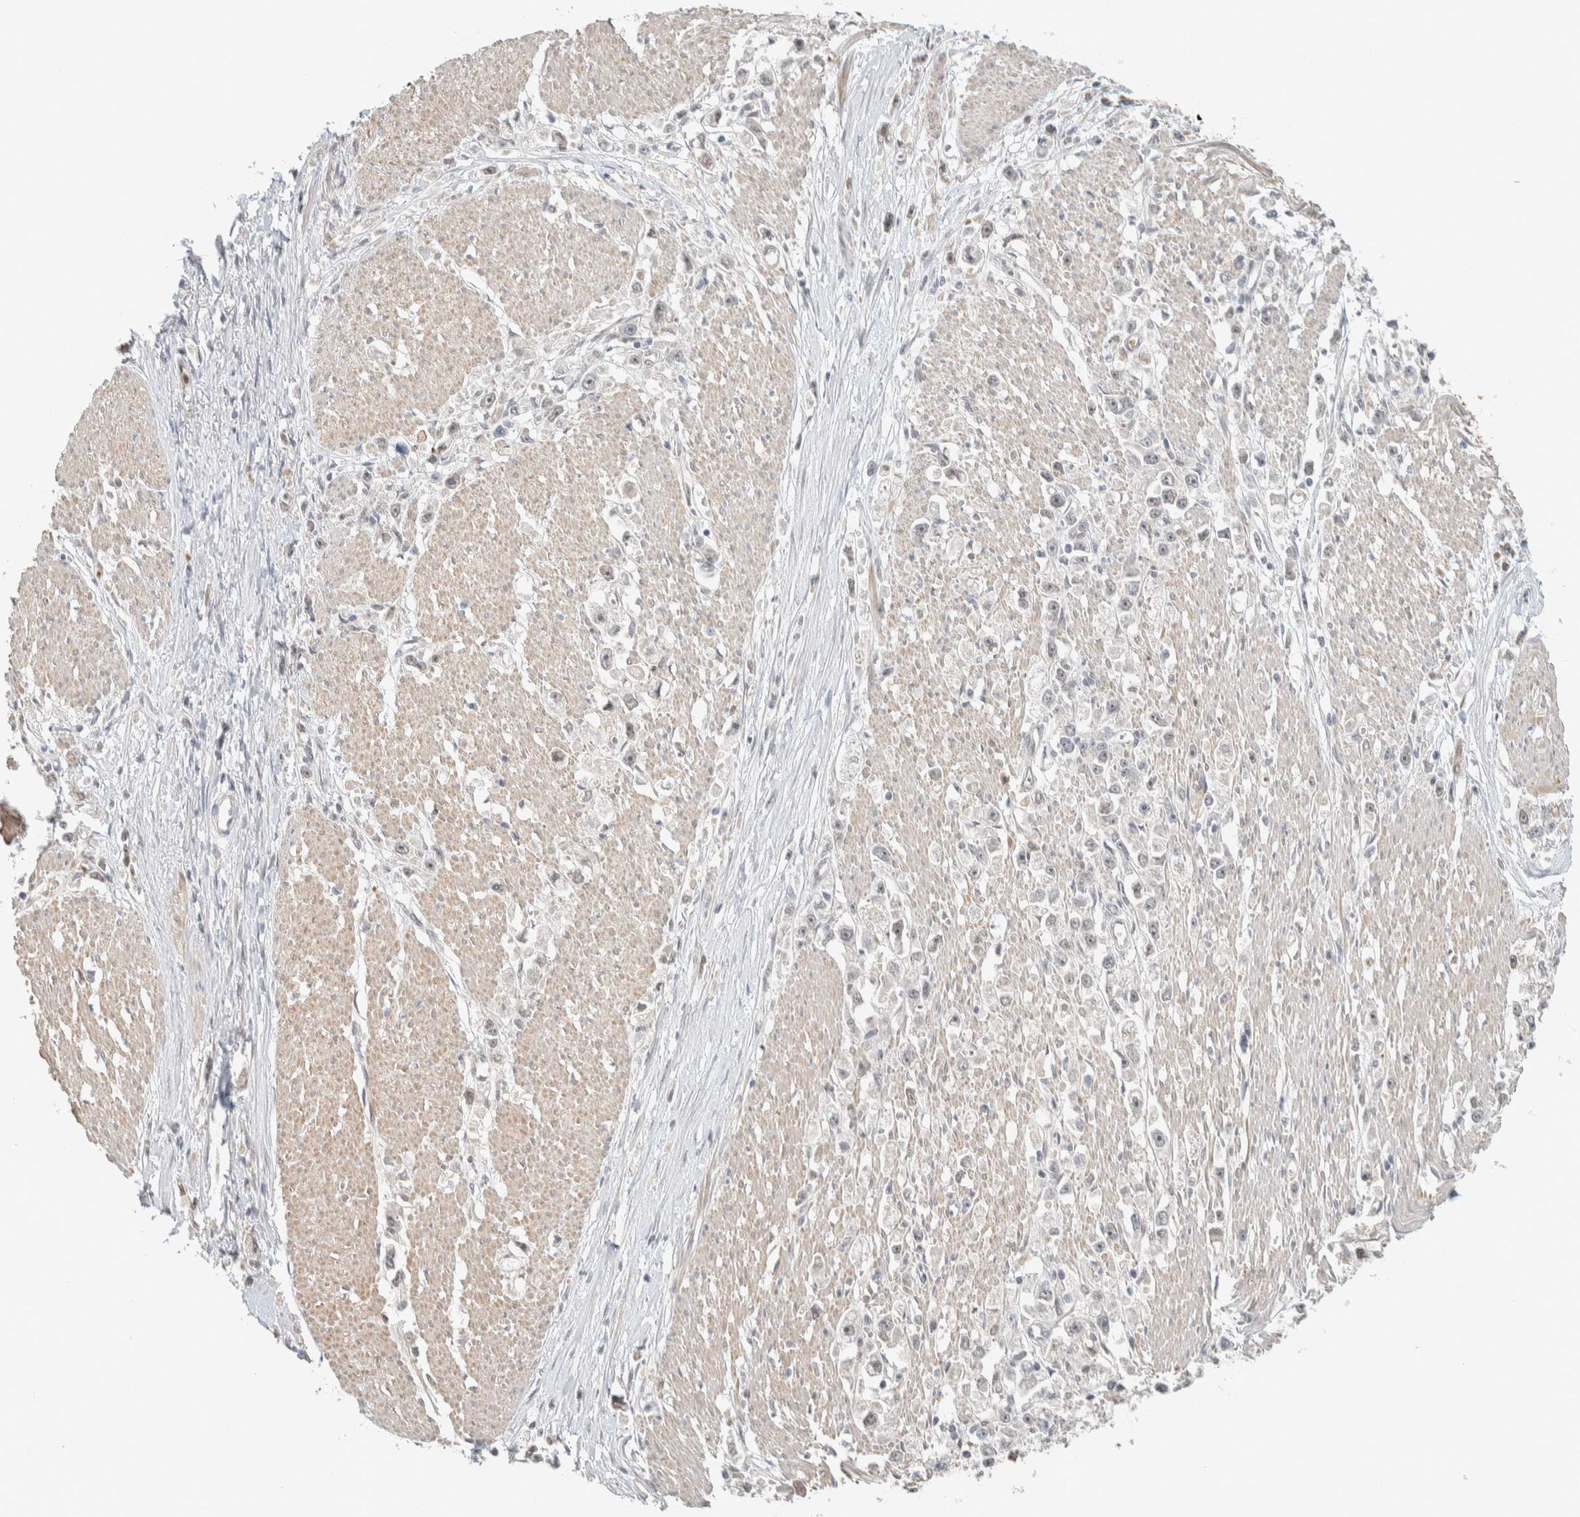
{"staining": {"intensity": "negative", "quantity": "none", "location": "none"}, "tissue": "stomach cancer", "cell_type": "Tumor cells", "image_type": "cancer", "snomed": [{"axis": "morphology", "description": "Adenocarcinoma, NOS"}, {"axis": "topography", "description": "Stomach"}], "caption": "Immunohistochemical staining of human adenocarcinoma (stomach) reveals no significant positivity in tumor cells. (Stains: DAB IHC with hematoxylin counter stain, Microscopy: brightfield microscopy at high magnification).", "gene": "ZBTB2", "patient": {"sex": "female", "age": 59}}